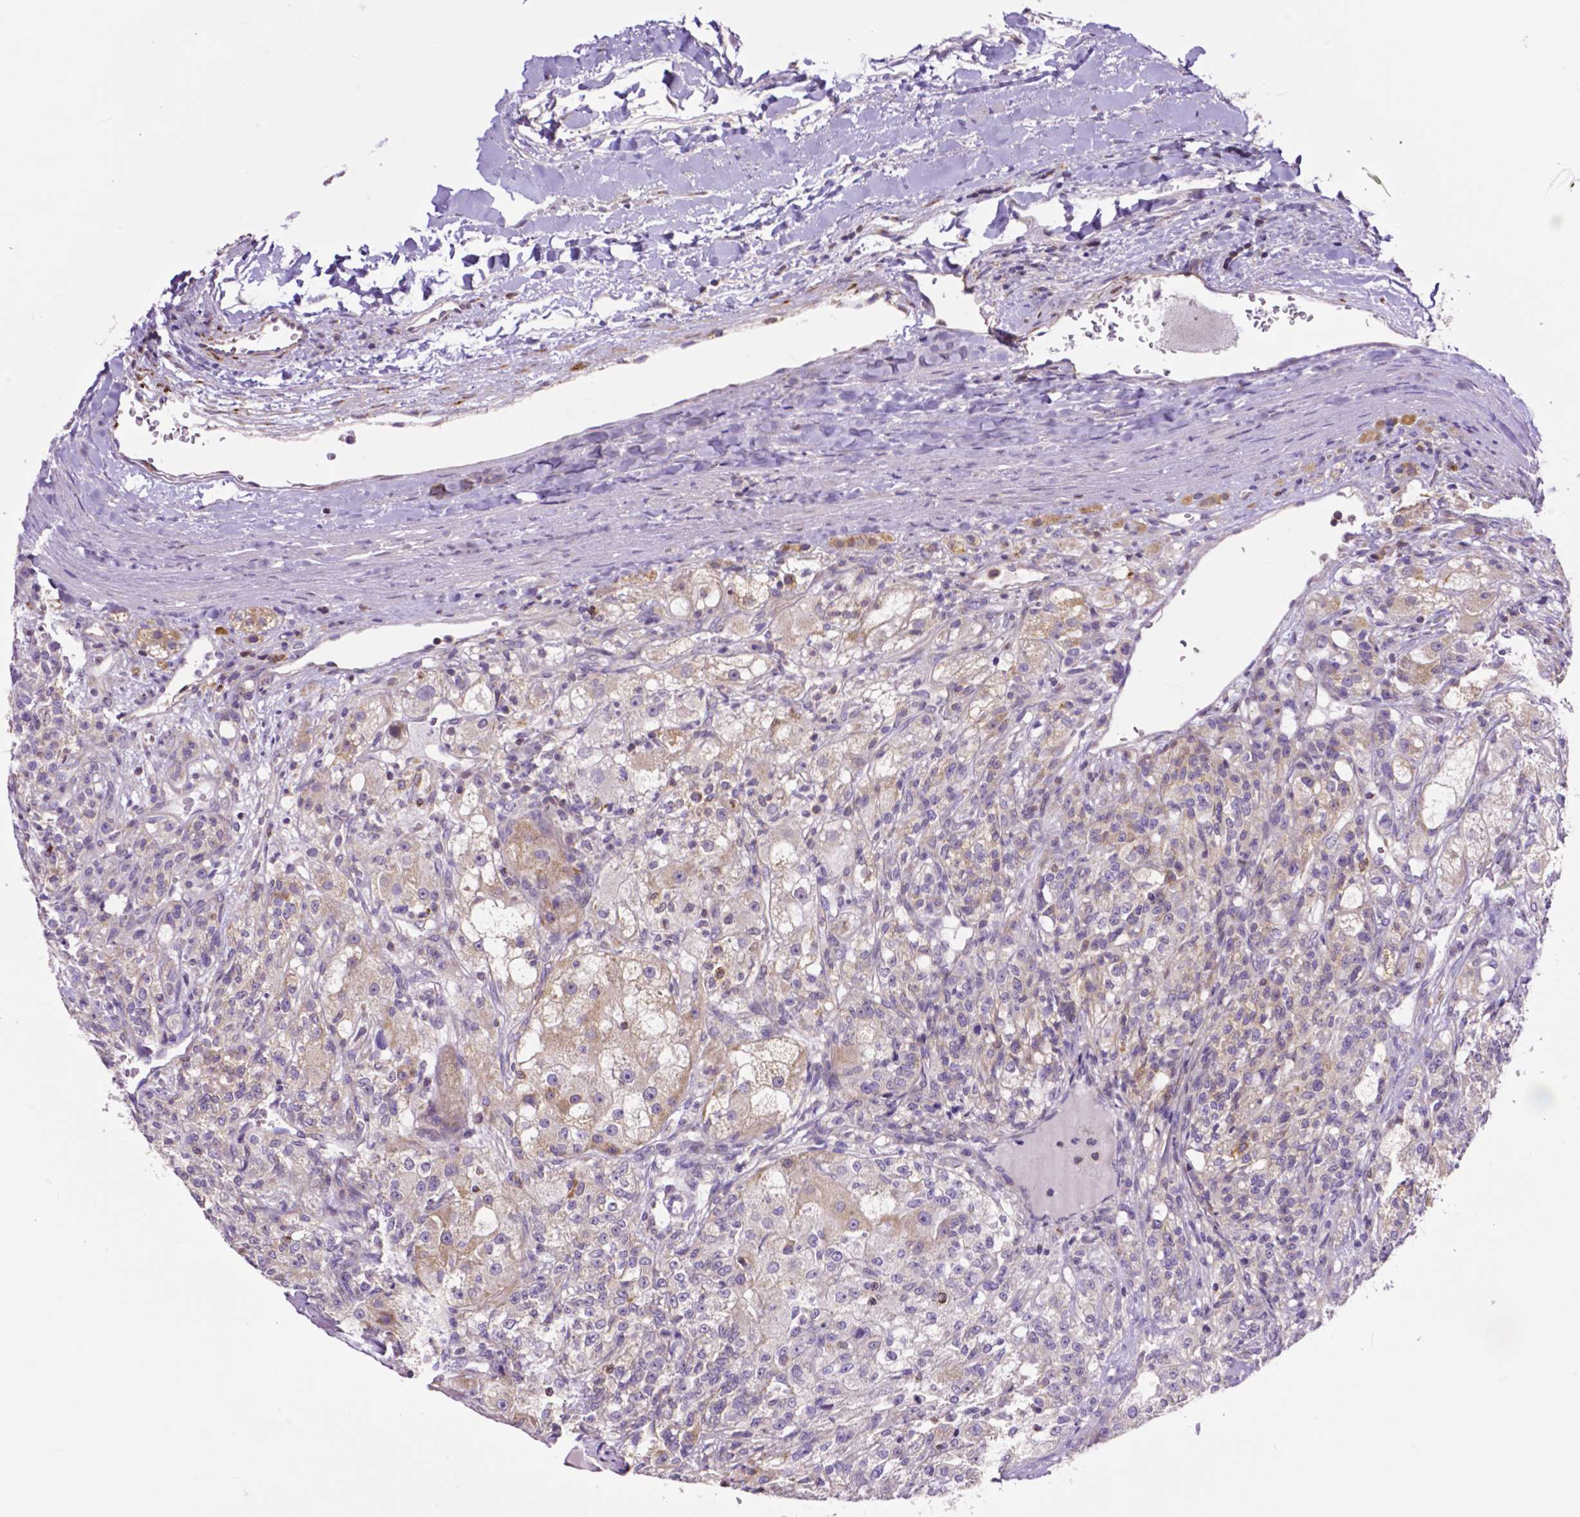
{"staining": {"intensity": "negative", "quantity": "none", "location": "none"}, "tissue": "renal cancer", "cell_type": "Tumor cells", "image_type": "cancer", "snomed": [{"axis": "morphology", "description": "Adenocarcinoma, NOS"}, {"axis": "topography", "description": "Kidney"}], "caption": "A high-resolution histopathology image shows IHC staining of renal cancer, which shows no significant positivity in tumor cells.", "gene": "MCL1", "patient": {"sex": "female", "age": 63}}